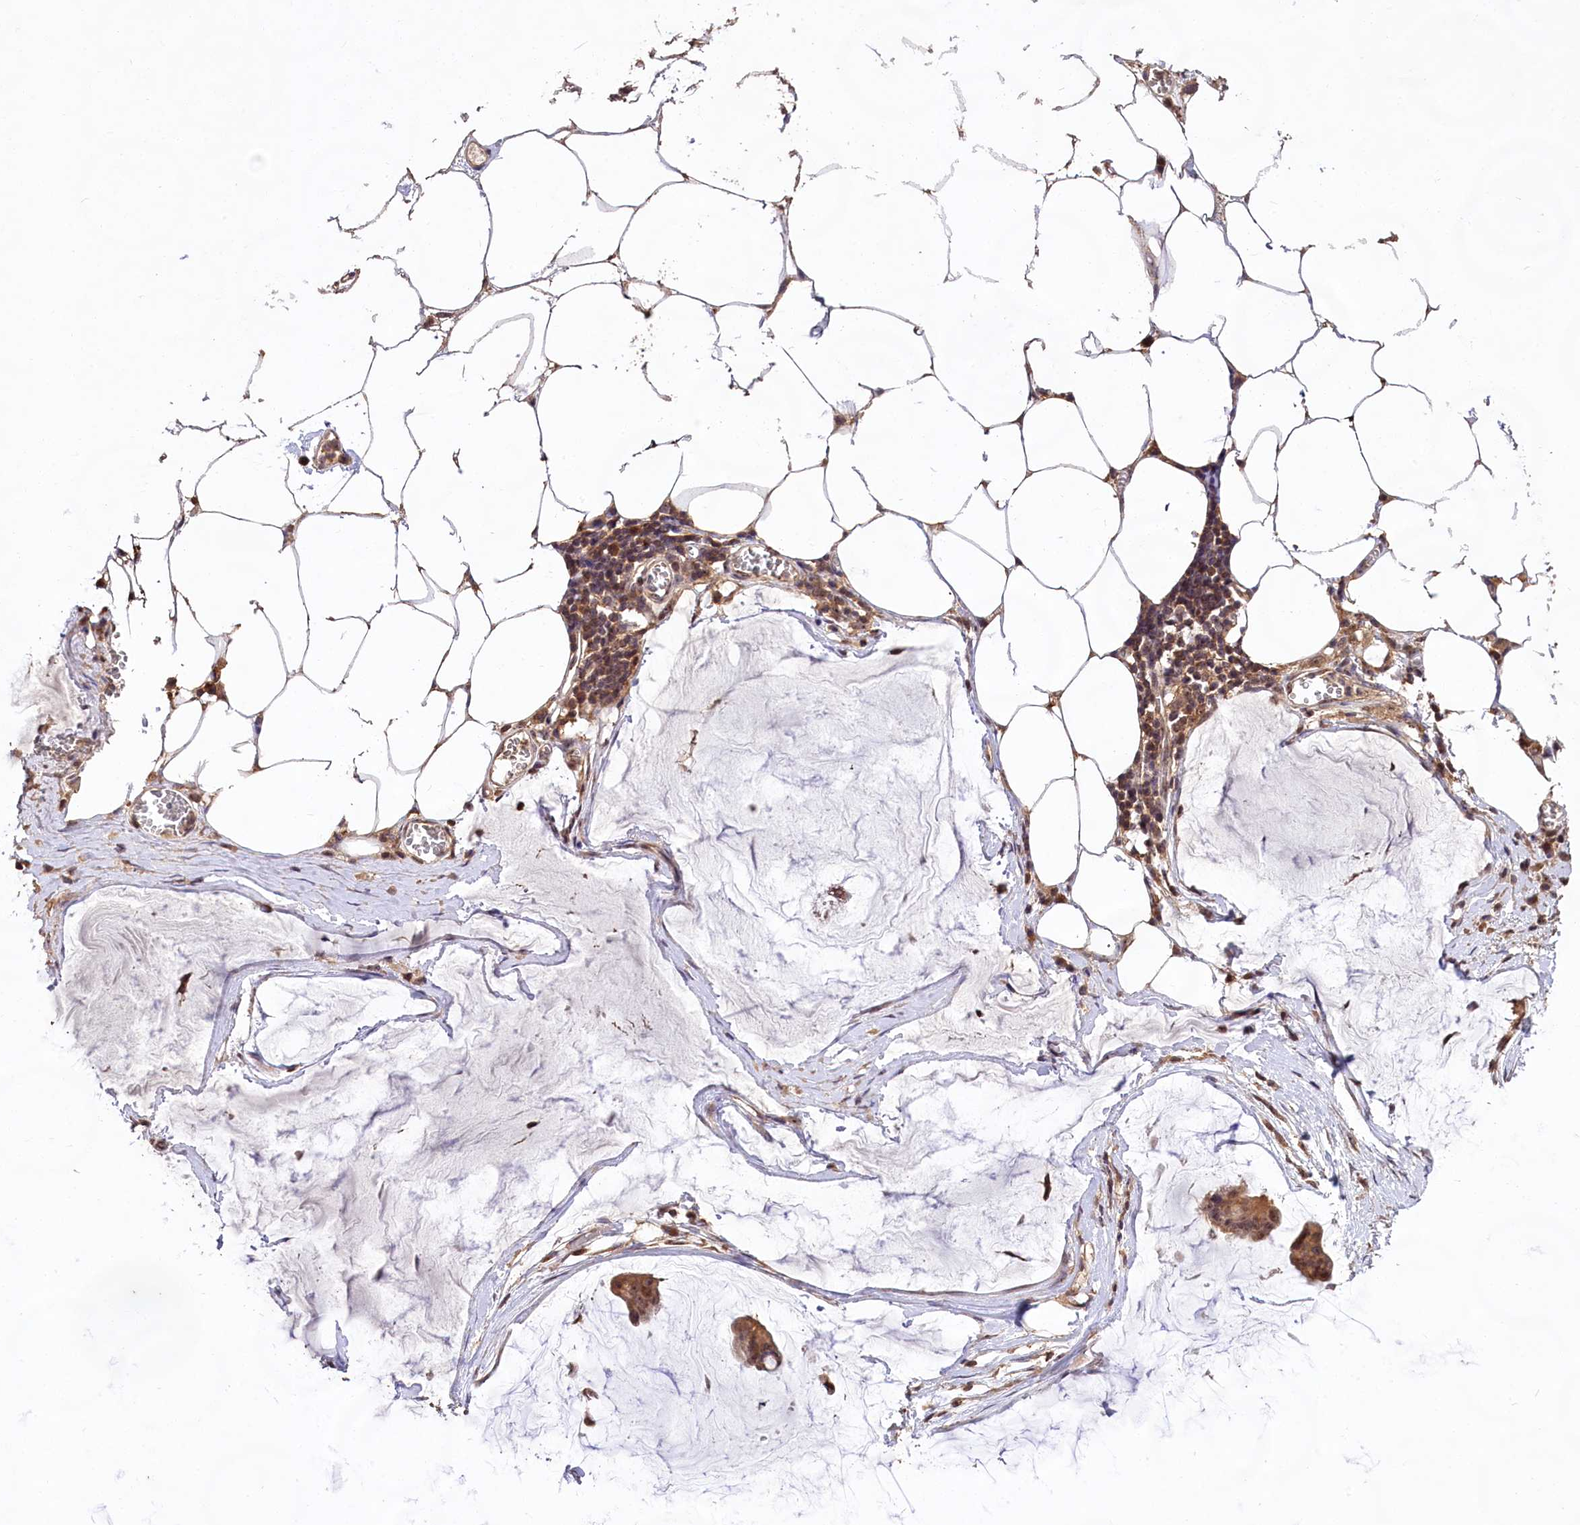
{"staining": {"intensity": "moderate", "quantity": ">75%", "location": "cytoplasmic/membranous,nuclear"}, "tissue": "ovarian cancer", "cell_type": "Tumor cells", "image_type": "cancer", "snomed": [{"axis": "morphology", "description": "Cystadenocarcinoma, mucinous, NOS"}, {"axis": "topography", "description": "Ovary"}], "caption": "Protein analysis of ovarian cancer (mucinous cystadenocarcinoma) tissue shows moderate cytoplasmic/membranous and nuclear staining in approximately >75% of tumor cells.", "gene": "RRP8", "patient": {"sex": "female", "age": 73}}